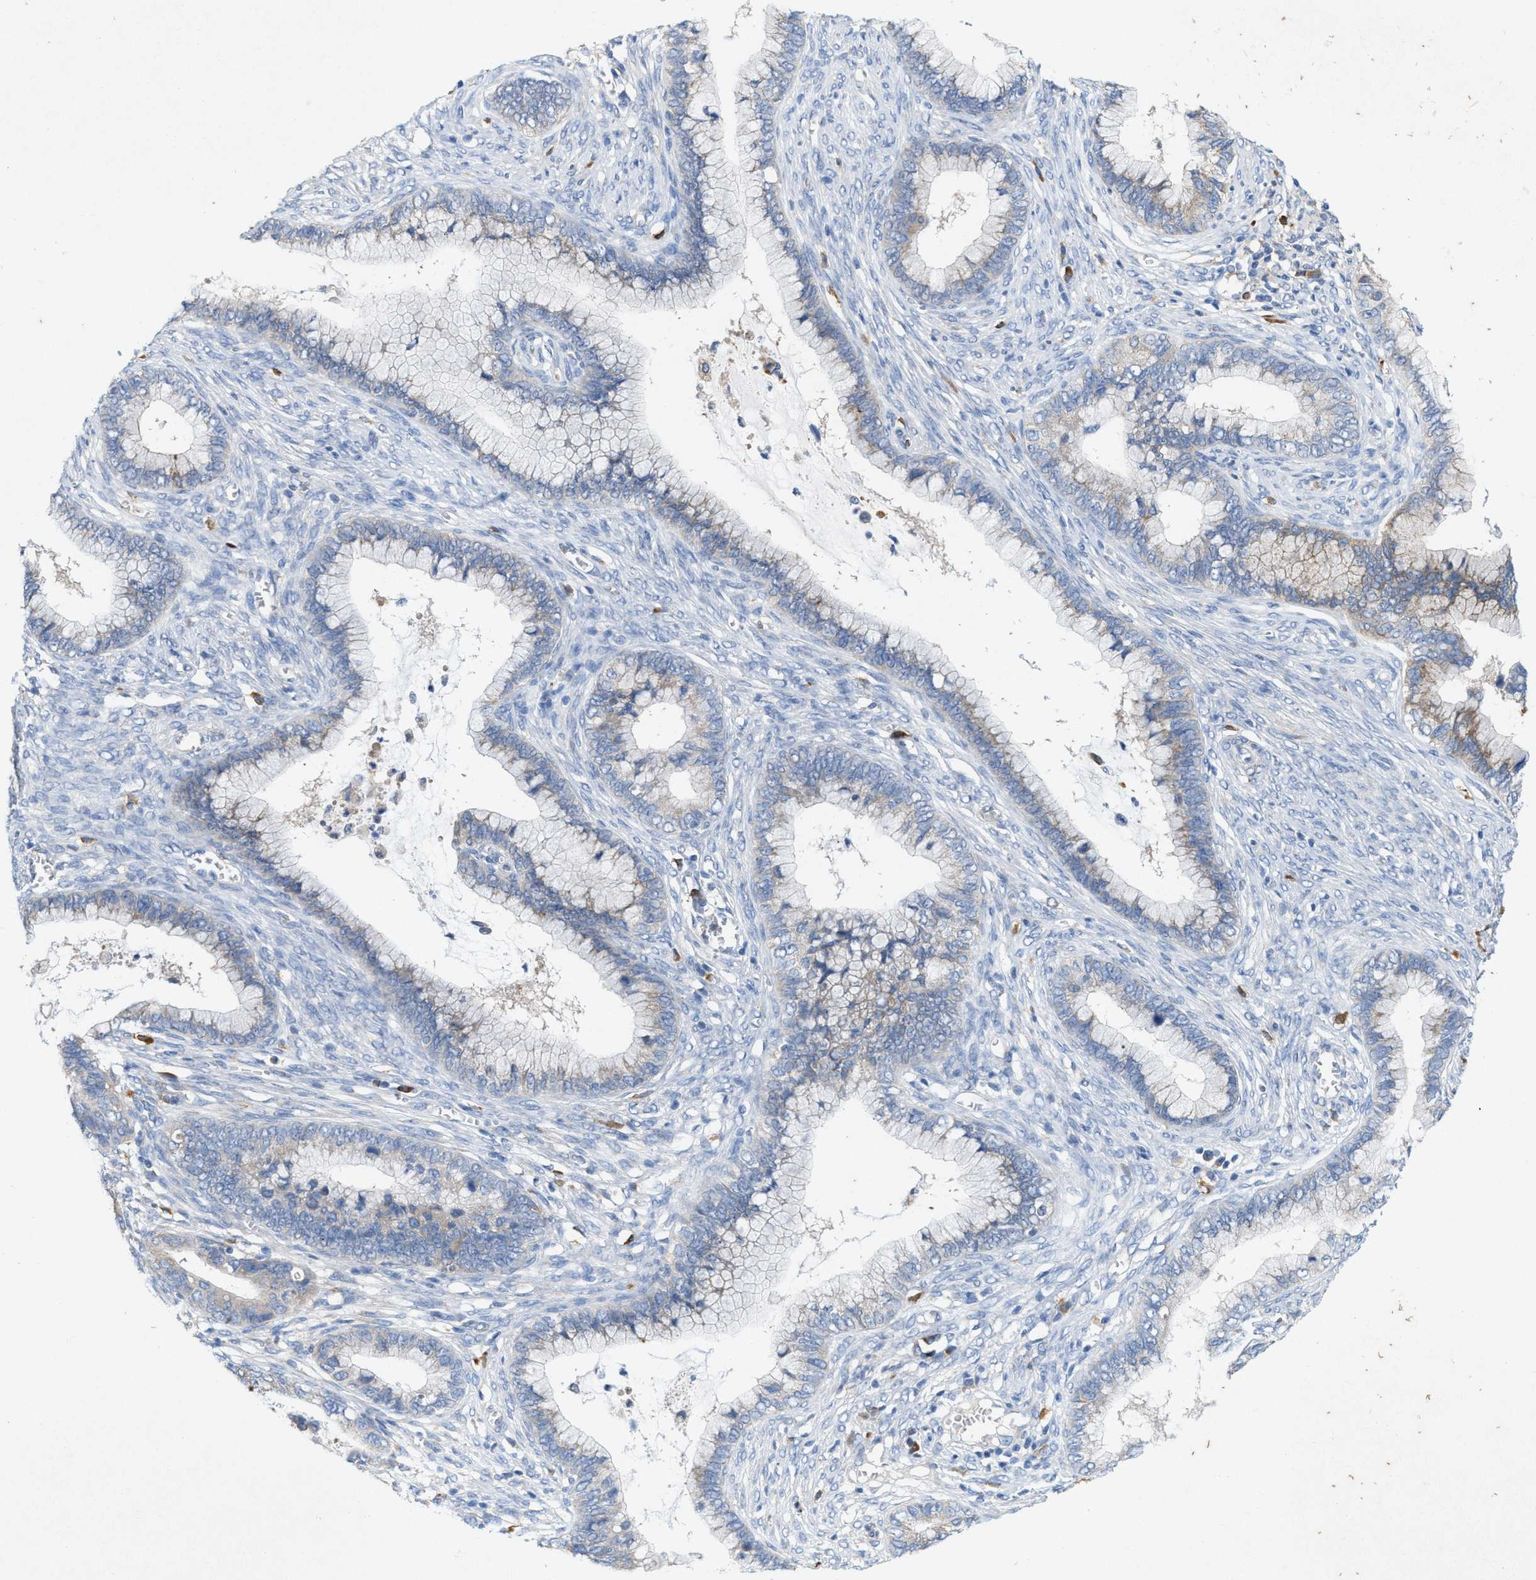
{"staining": {"intensity": "weak", "quantity": "<25%", "location": "cytoplasmic/membranous"}, "tissue": "cervical cancer", "cell_type": "Tumor cells", "image_type": "cancer", "snomed": [{"axis": "morphology", "description": "Adenocarcinoma, NOS"}, {"axis": "topography", "description": "Cervix"}], "caption": "Tumor cells show no significant protein expression in cervical adenocarcinoma. The staining was performed using DAB (3,3'-diaminobenzidine) to visualize the protein expression in brown, while the nuclei were stained in blue with hematoxylin (Magnification: 20x).", "gene": "DYNC2I1", "patient": {"sex": "female", "age": 44}}